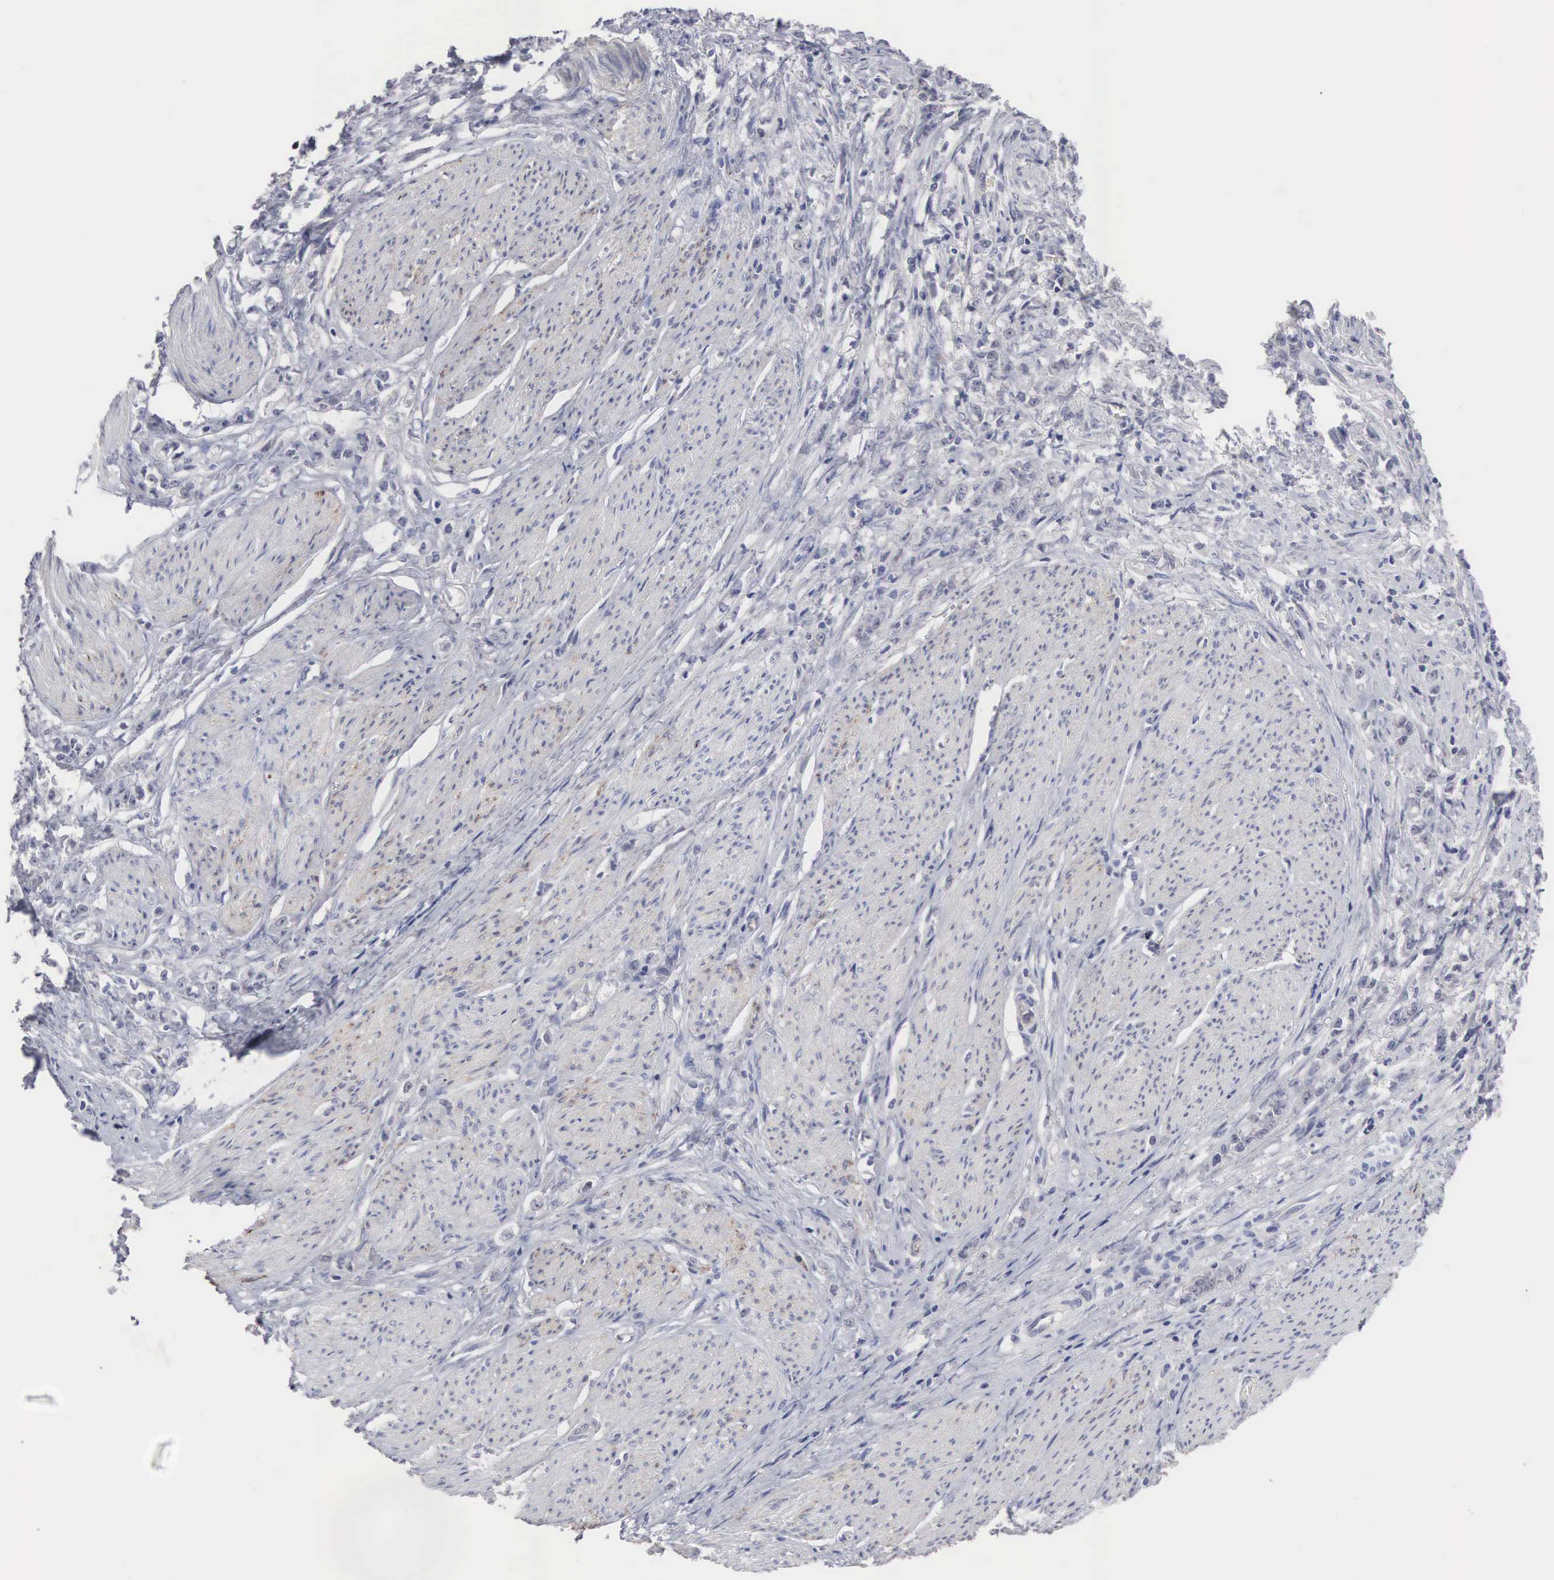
{"staining": {"intensity": "negative", "quantity": "none", "location": "none"}, "tissue": "stomach cancer", "cell_type": "Tumor cells", "image_type": "cancer", "snomed": [{"axis": "morphology", "description": "Adenocarcinoma, NOS"}, {"axis": "topography", "description": "Stomach"}], "caption": "Immunohistochemistry of stomach adenocarcinoma shows no positivity in tumor cells.", "gene": "ACOT4", "patient": {"sex": "male", "age": 72}}